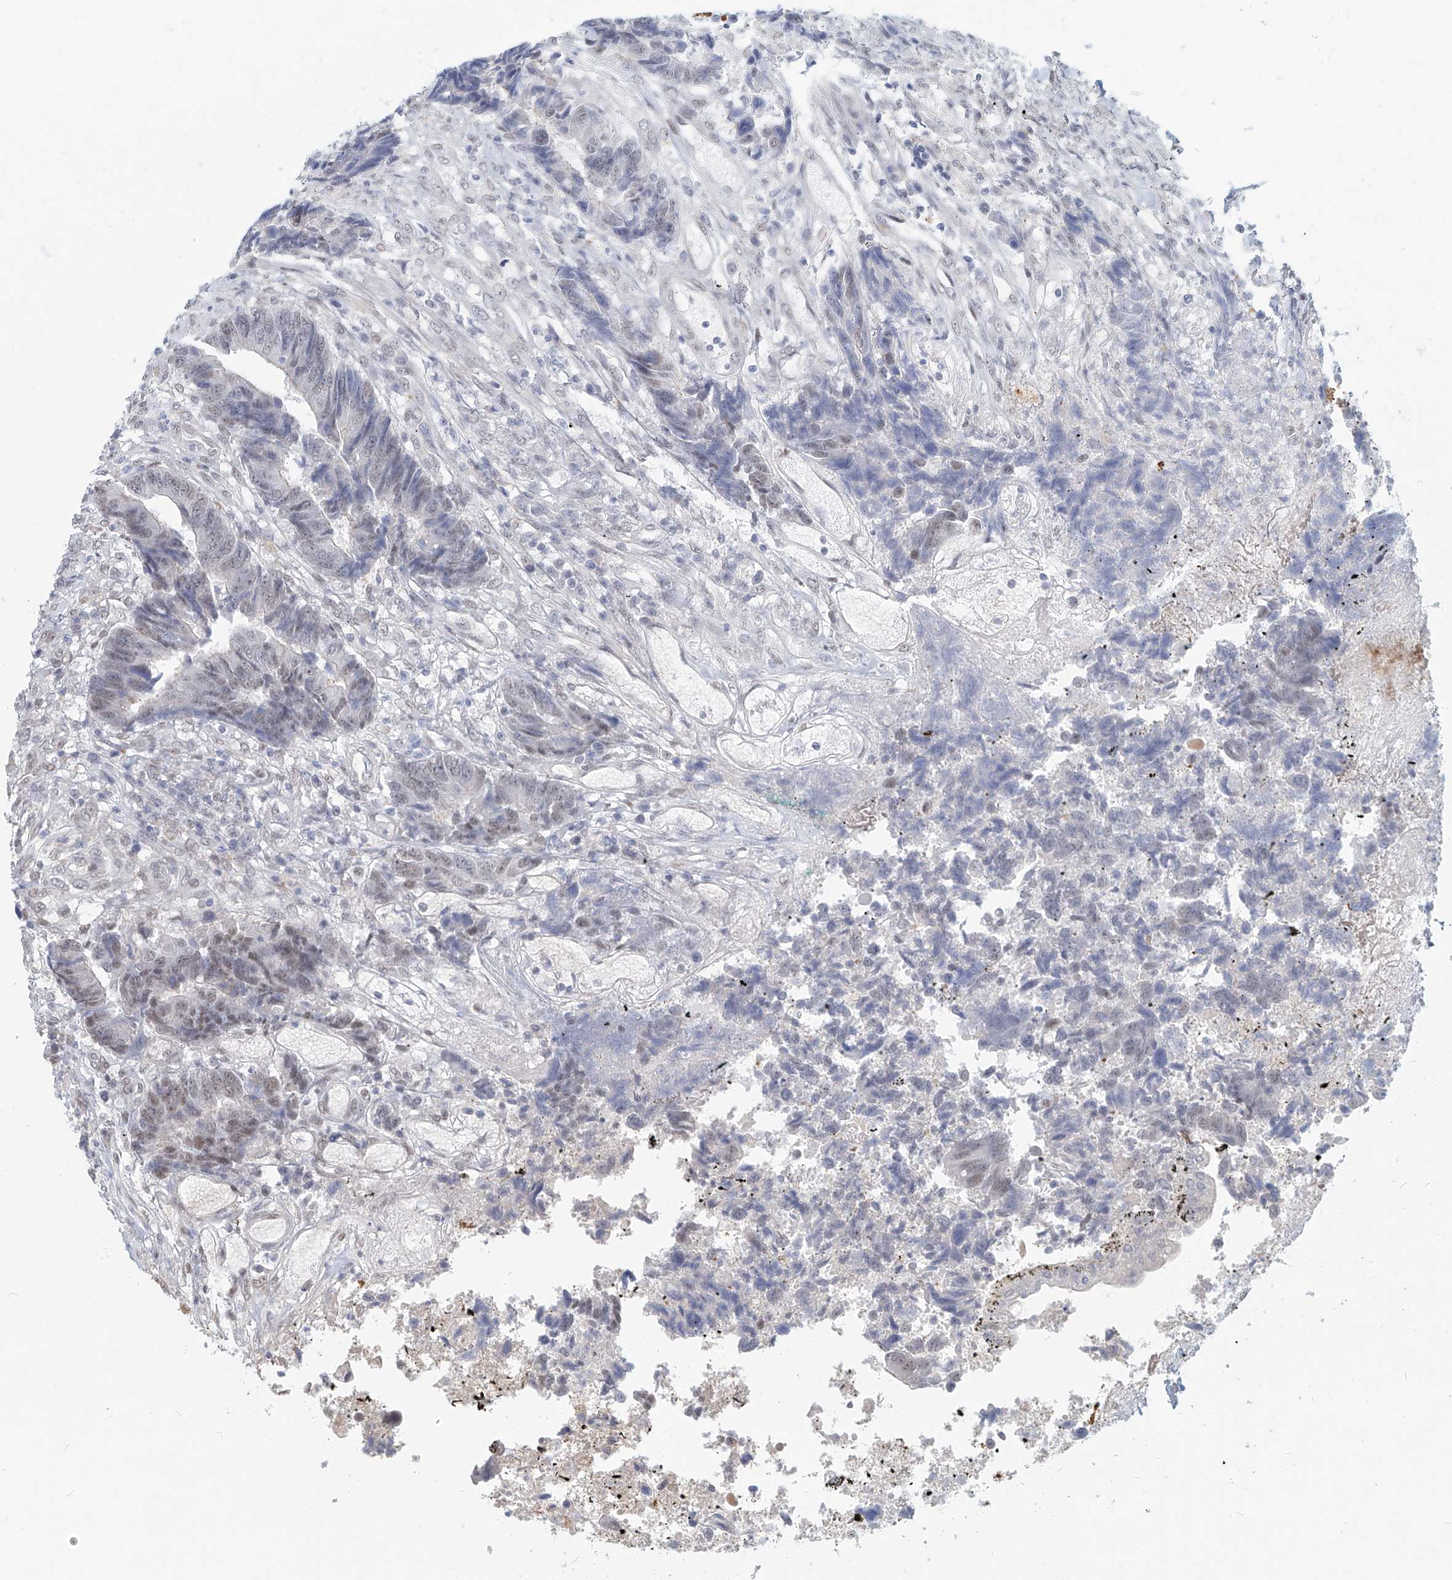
{"staining": {"intensity": "weak", "quantity": "<25%", "location": "nuclear"}, "tissue": "colorectal cancer", "cell_type": "Tumor cells", "image_type": "cancer", "snomed": [{"axis": "morphology", "description": "Adenocarcinoma, NOS"}, {"axis": "topography", "description": "Rectum"}], "caption": "Protein analysis of colorectal cancer demonstrates no significant staining in tumor cells. The staining is performed using DAB brown chromogen with nuclei counter-stained in using hematoxylin.", "gene": "SASH1", "patient": {"sex": "male", "age": 84}}